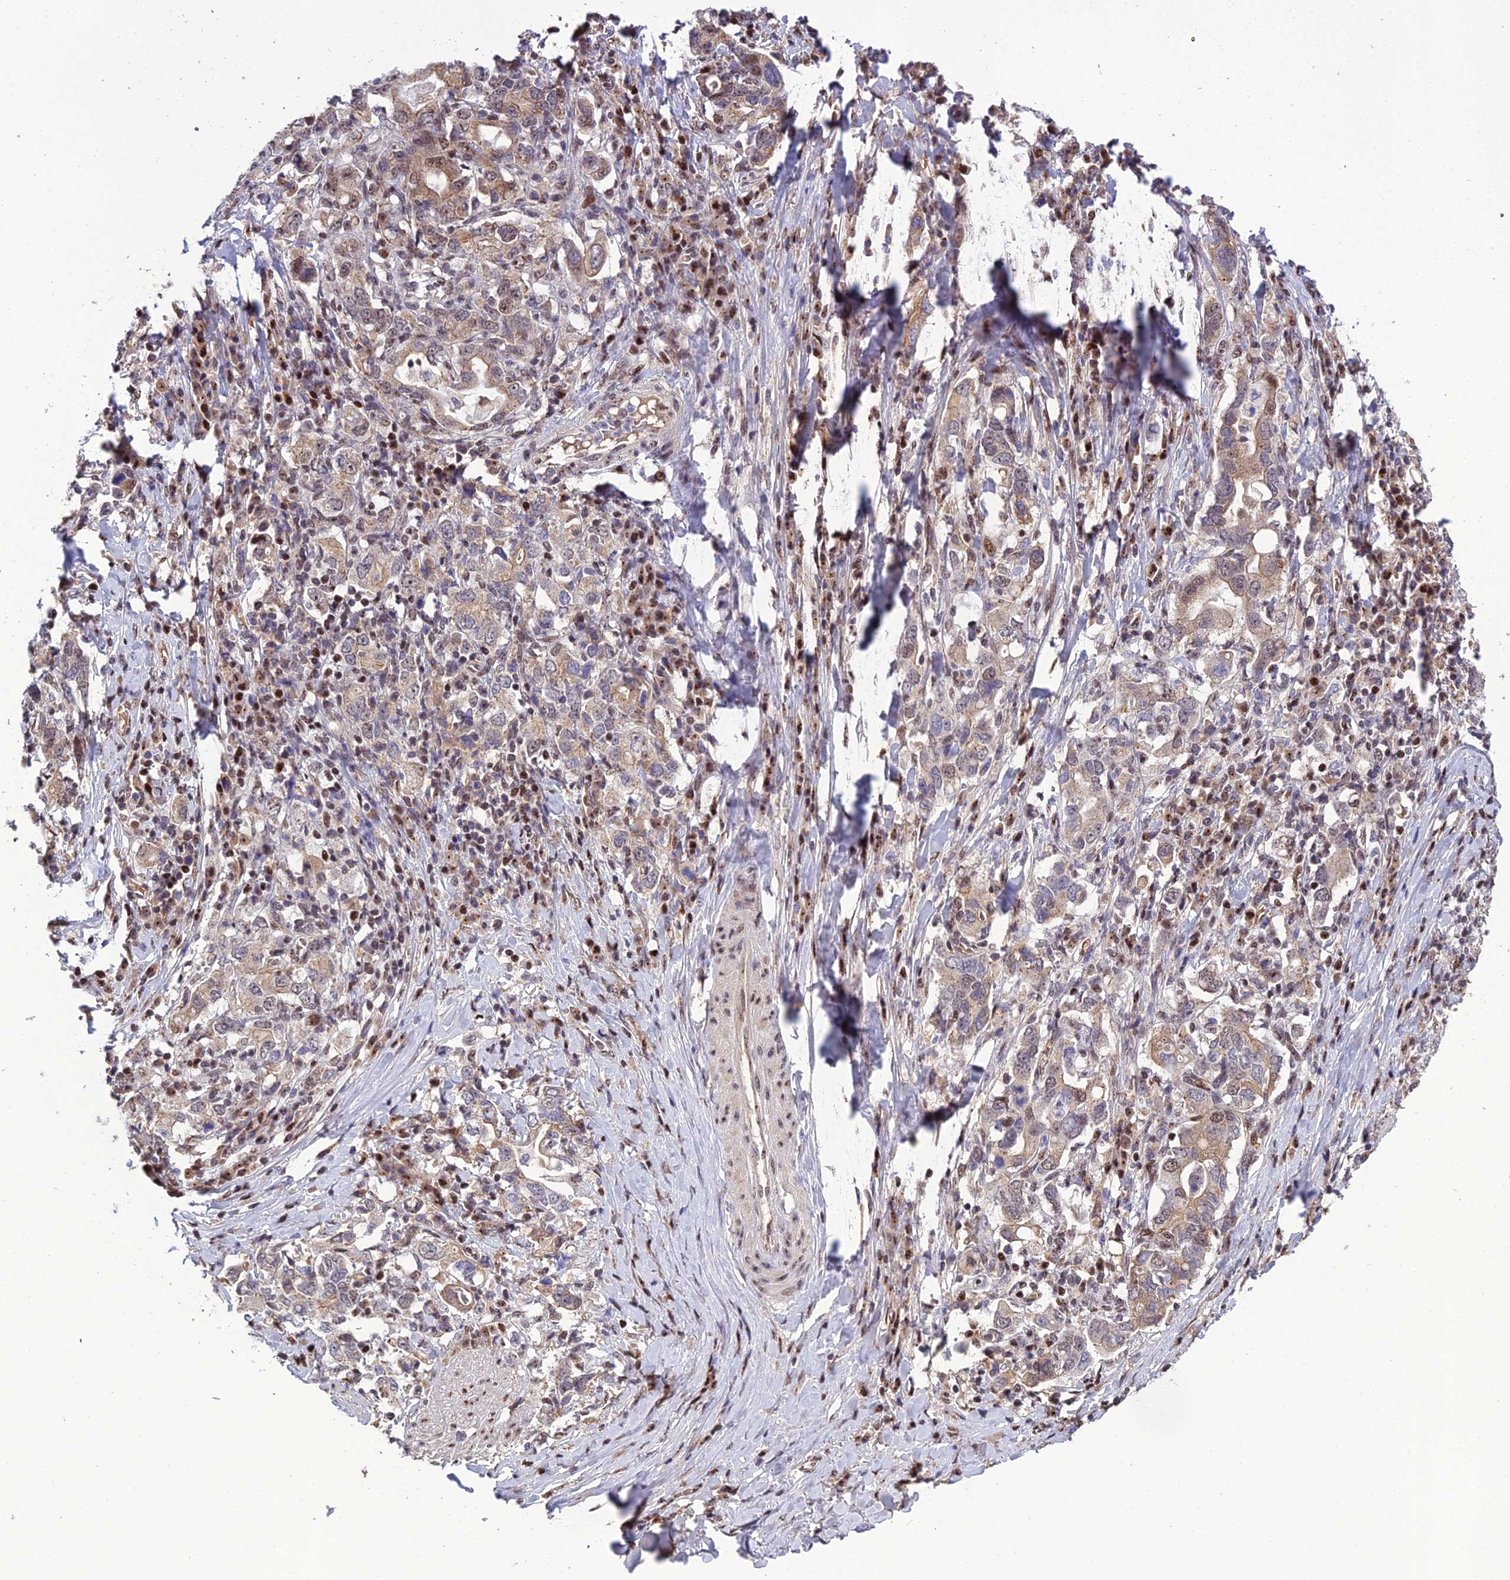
{"staining": {"intensity": "weak", "quantity": "<25%", "location": "cytoplasmic/membranous"}, "tissue": "stomach cancer", "cell_type": "Tumor cells", "image_type": "cancer", "snomed": [{"axis": "morphology", "description": "Adenocarcinoma, NOS"}, {"axis": "topography", "description": "Stomach, upper"}, {"axis": "topography", "description": "Stomach"}], "caption": "Tumor cells show no significant expression in stomach cancer (adenocarcinoma). (DAB (3,3'-diaminobenzidine) IHC, high magnification).", "gene": "ARL2", "patient": {"sex": "male", "age": 62}}